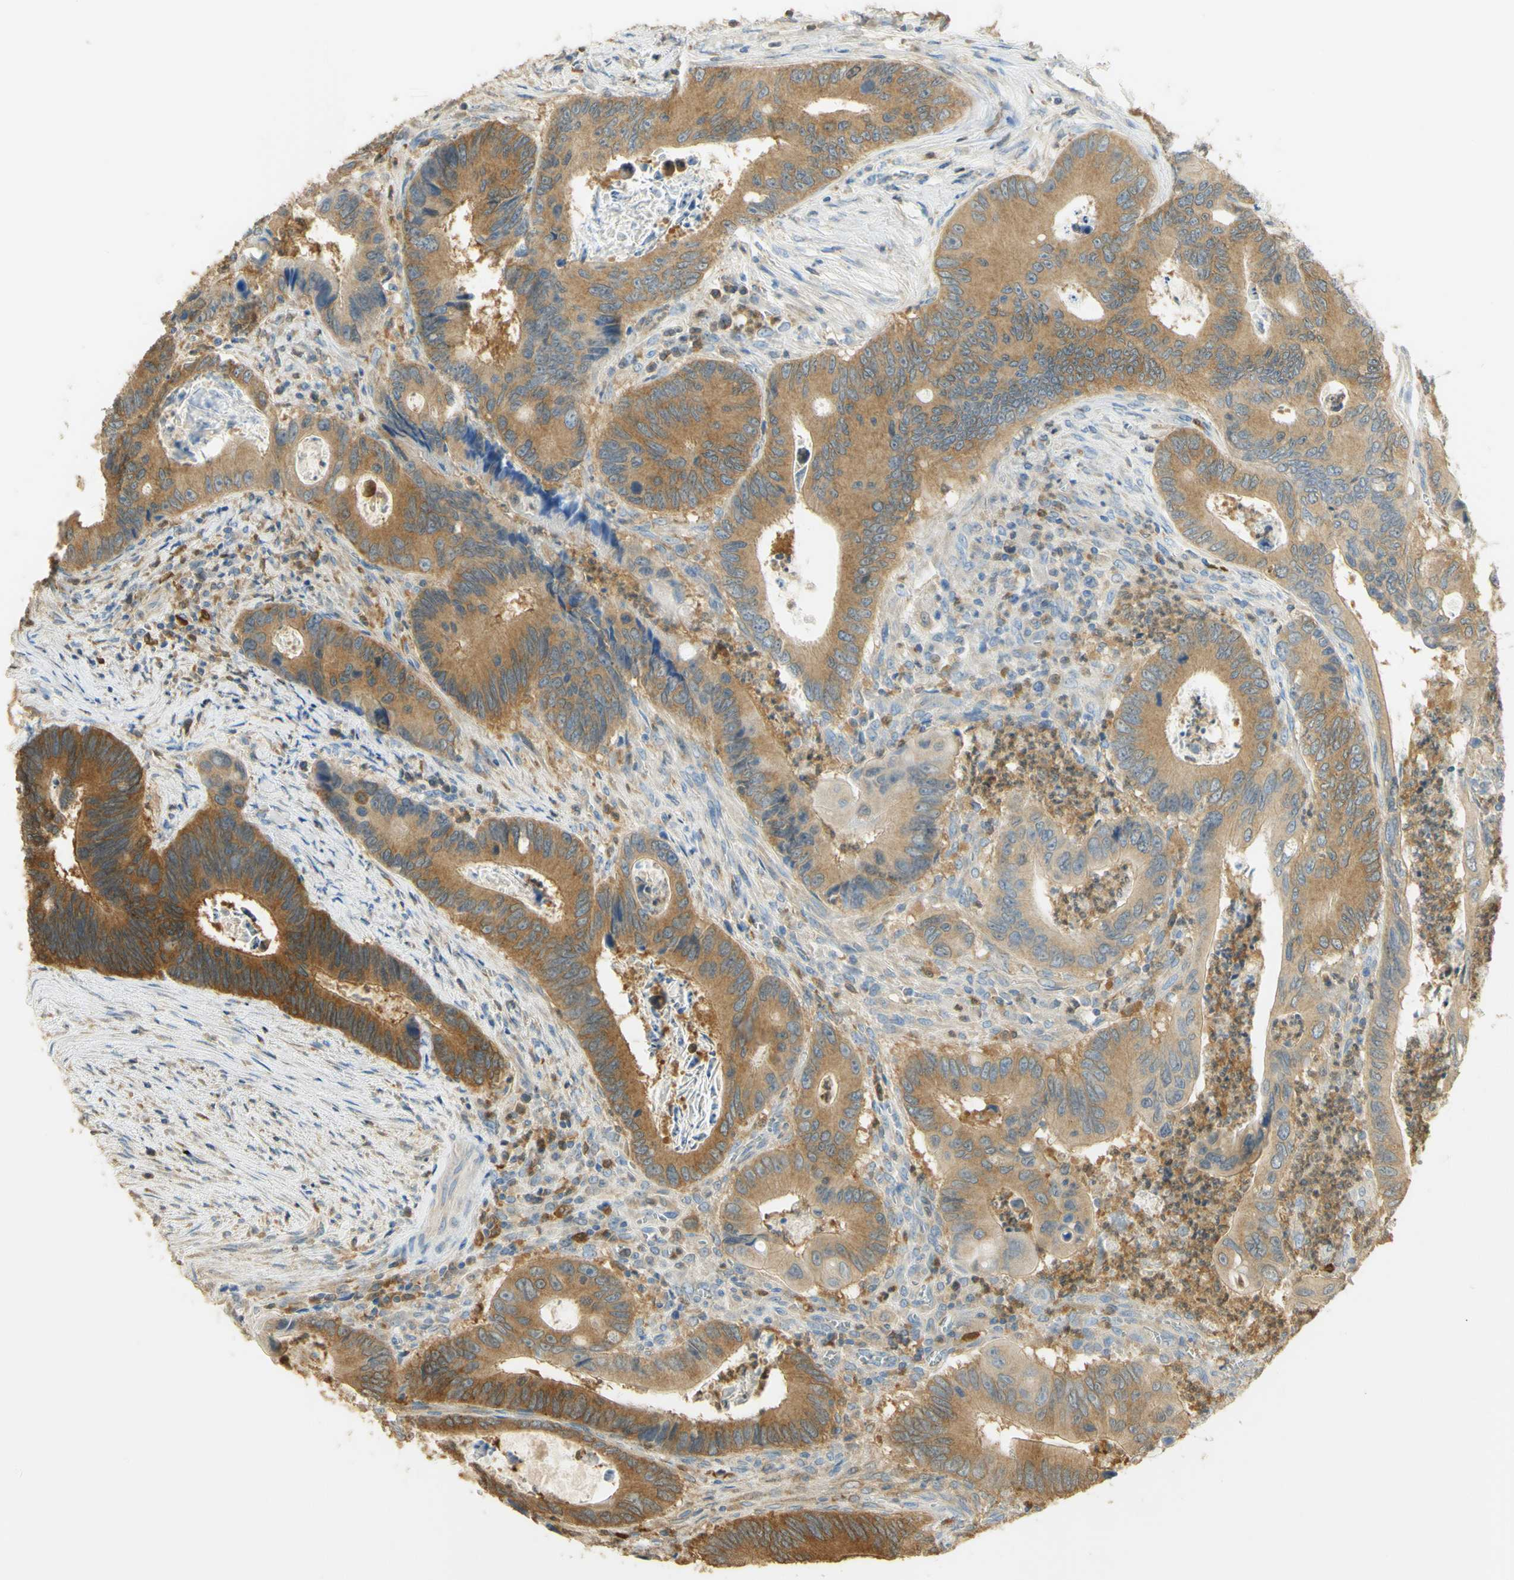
{"staining": {"intensity": "moderate", "quantity": ">75%", "location": "cytoplasmic/membranous"}, "tissue": "colorectal cancer", "cell_type": "Tumor cells", "image_type": "cancer", "snomed": [{"axis": "morphology", "description": "Inflammation, NOS"}, {"axis": "morphology", "description": "Adenocarcinoma, NOS"}, {"axis": "topography", "description": "Colon"}], "caption": "High-power microscopy captured an IHC image of colorectal cancer, revealing moderate cytoplasmic/membranous expression in approximately >75% of tumor cells. Immunohistochemistry (ihc) stains the protein in brown and the nuclei are stained blue.", "gene": "PAK1", "patient": {"sex": "male", "age": 72}}